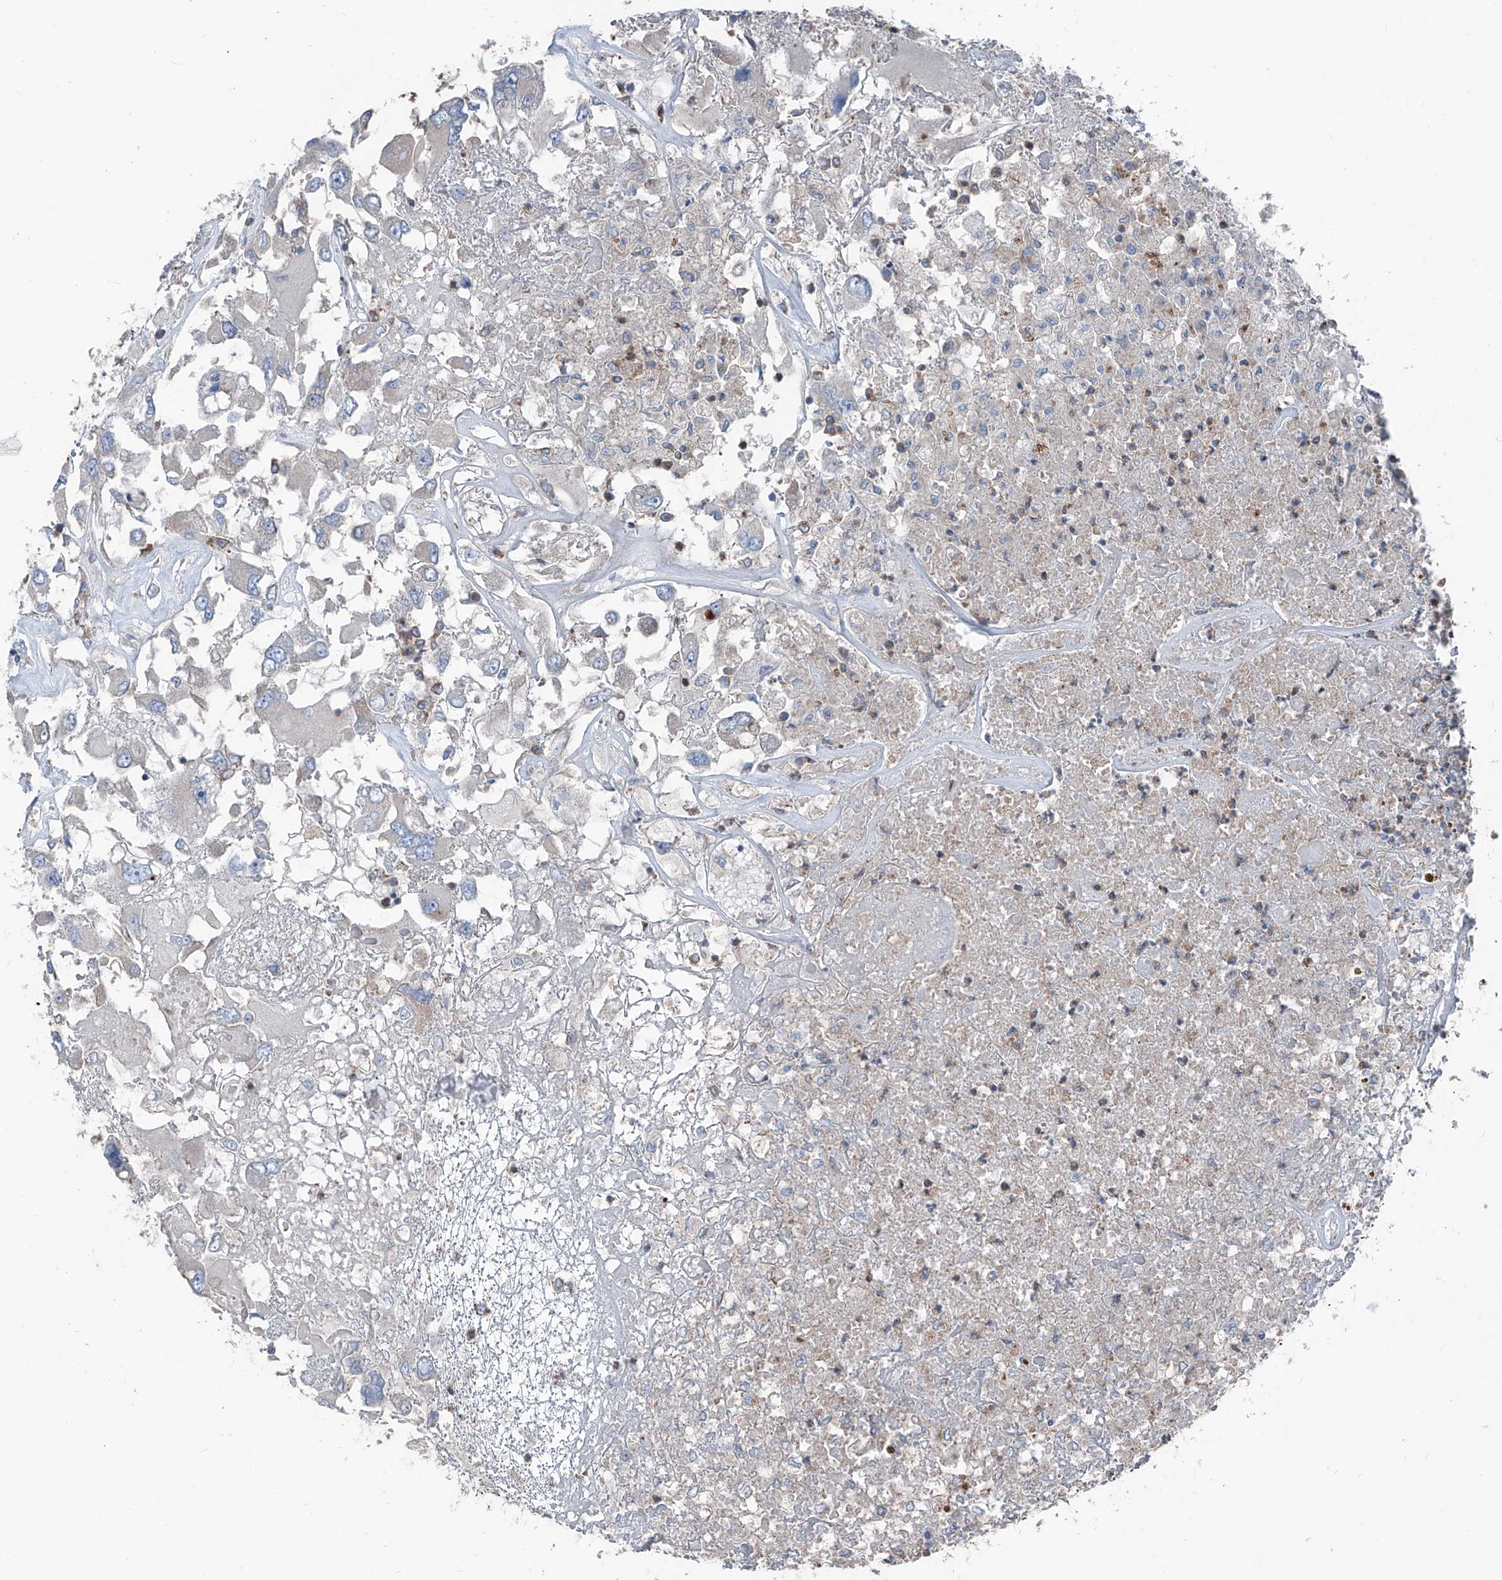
{"staining": {"intensity": "negative", "quantity": "none", "location": "none"}, "tissue": "renal cancer", "cell_type": "Tumor cells", "image_type": "cancer", "snomed": [{"axis": "morphology", "description": "Adenocarcinoma, NOS"}, {"axis": "topography", "description": "Kidney"}], "caption": "The immunohistochemistry (IHC) histopathology image has no significant staining in tumor cells of adenocarcinoma (renal) tissue.", "gene": "GPAT3", "patient": {"sex": "female", "age": 52}}